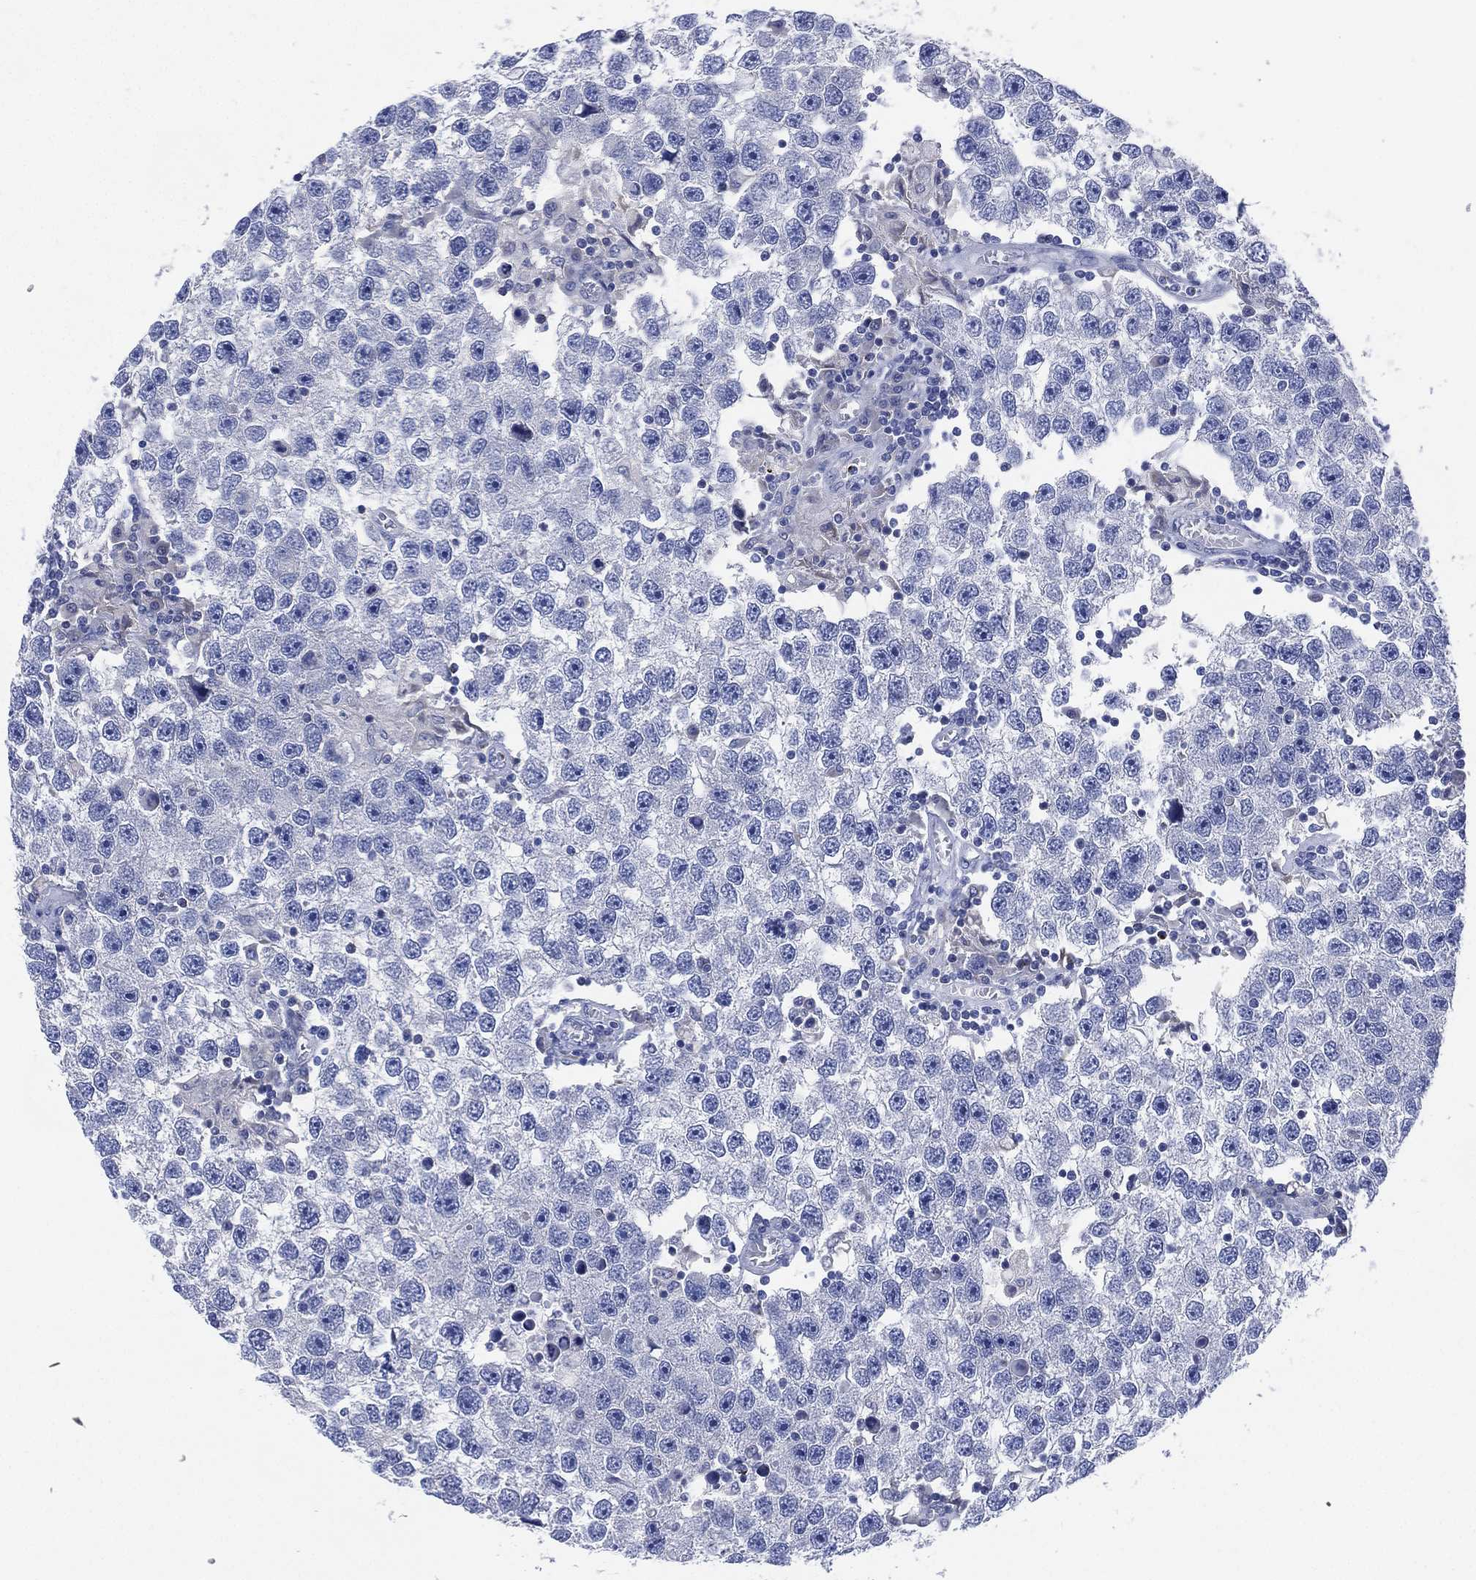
{"staining": {"intensity": "negative", "quantity": "none", "location": "none"}, "tissue": "testis cancer", "cell_type": "Tumor cells", "image_type": "cancer", "snomed": [{"axis": "morphology", "description": "Seminoma, NOS"}, {"axis": "topography", "description": "Testis"}], "caption": "Testis cancer (seminoma) was stained to show a protein in brown. There is no significant expression in tumor cells.", "gene": "CHRNA3", "patient": {"sex": "male", "age": 26}}